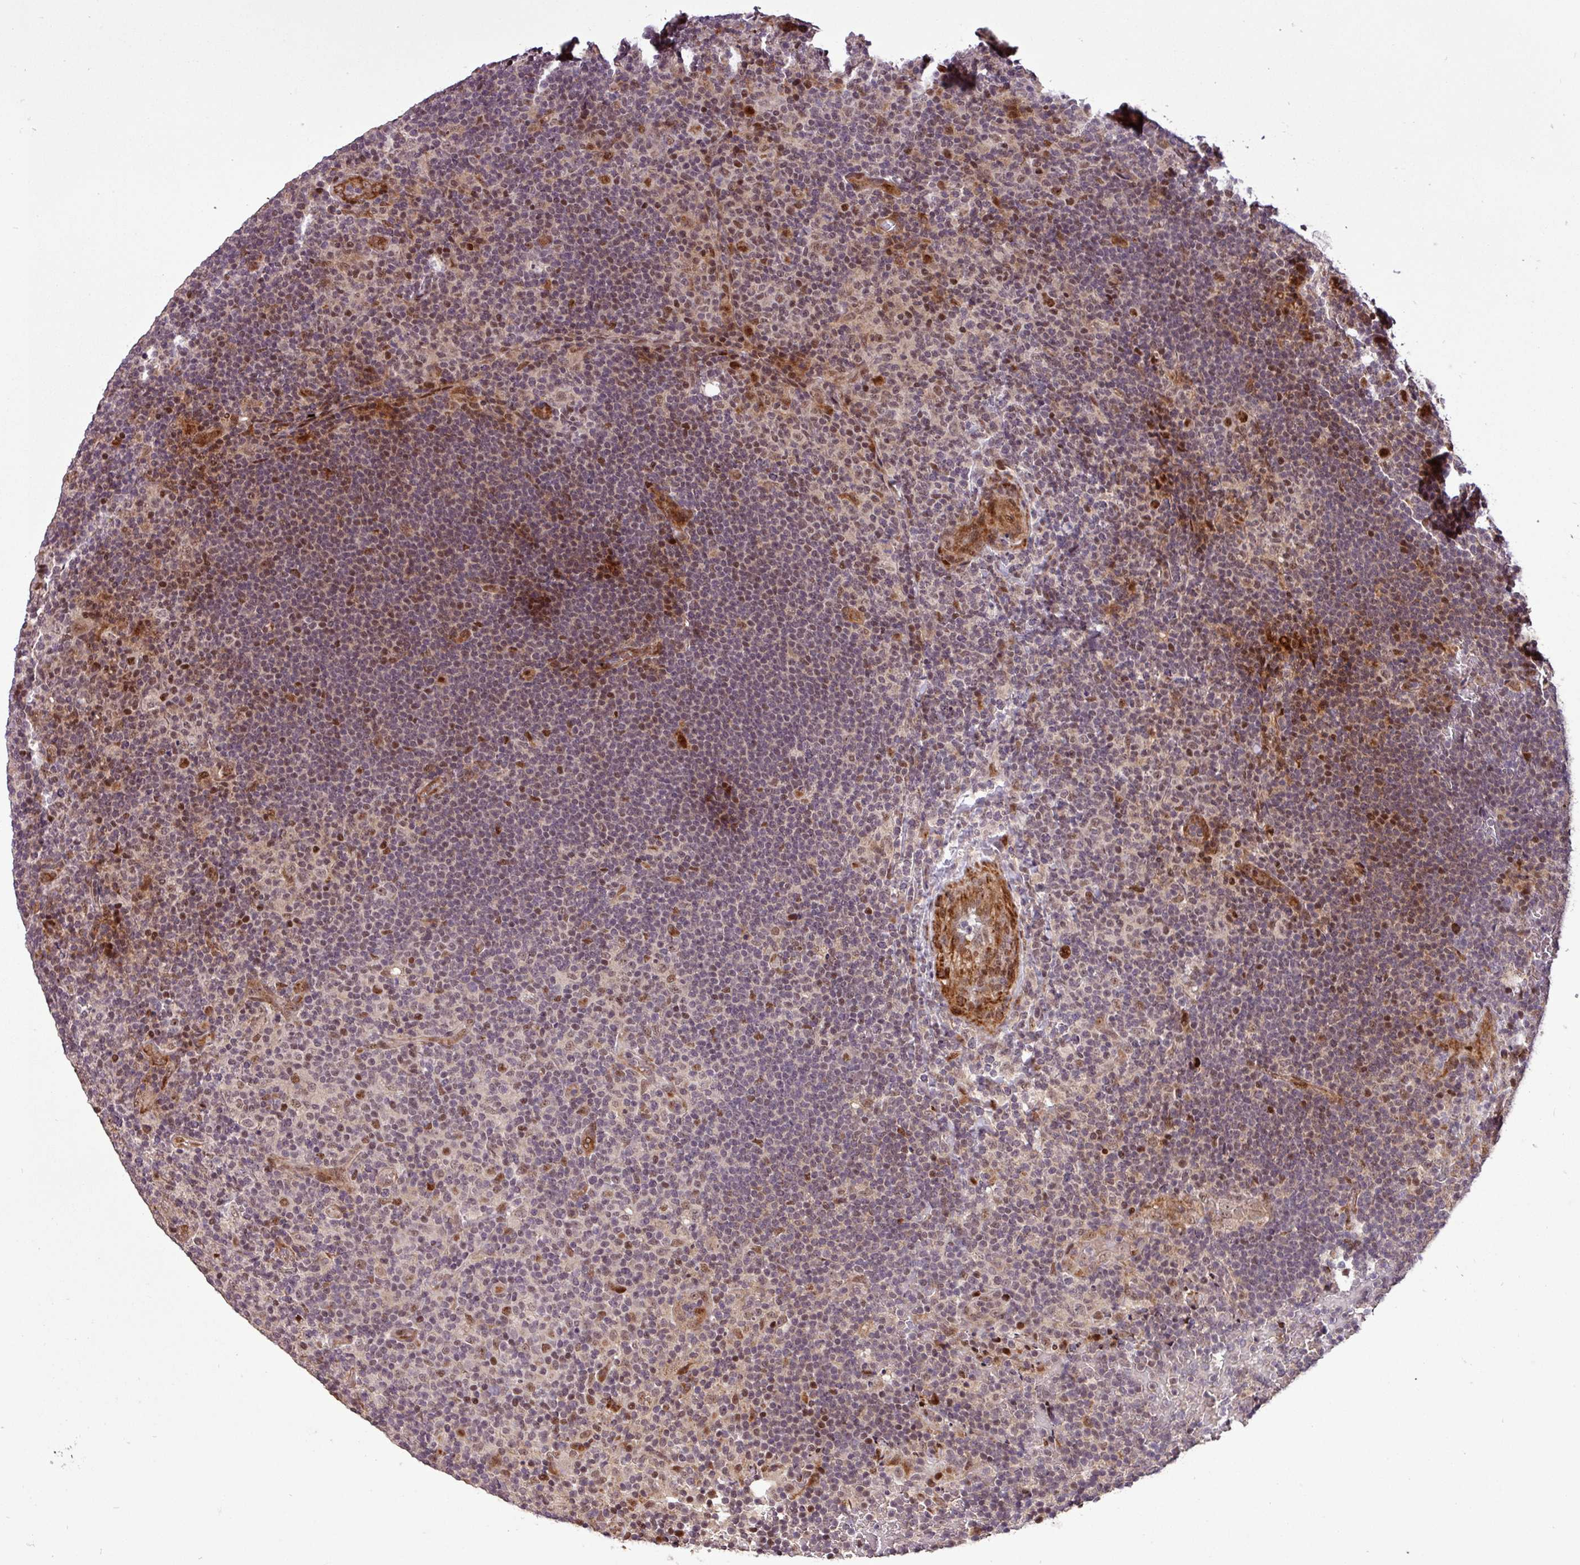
{"staining": {"intensity": "moderate", "quantity": ">75%", "location": "nuclear"}, "tissue": "lymphoma", "cell_type": "Tumor cells", "image_type": "cancer", "snomed": [{"axis": "morphology", "description": "Hodgkin's disease, NOS"}, {"axis": "topography", "description": "Lymph node"}], "caption": "Immunohistochemical staining of human Hodgkin's disease exhibits medium levels of moderate nuclear protein expression in about >75% of tumor cells.", "gene": "SLC22A24", "patient": {"sex": "female", "age": 57}}